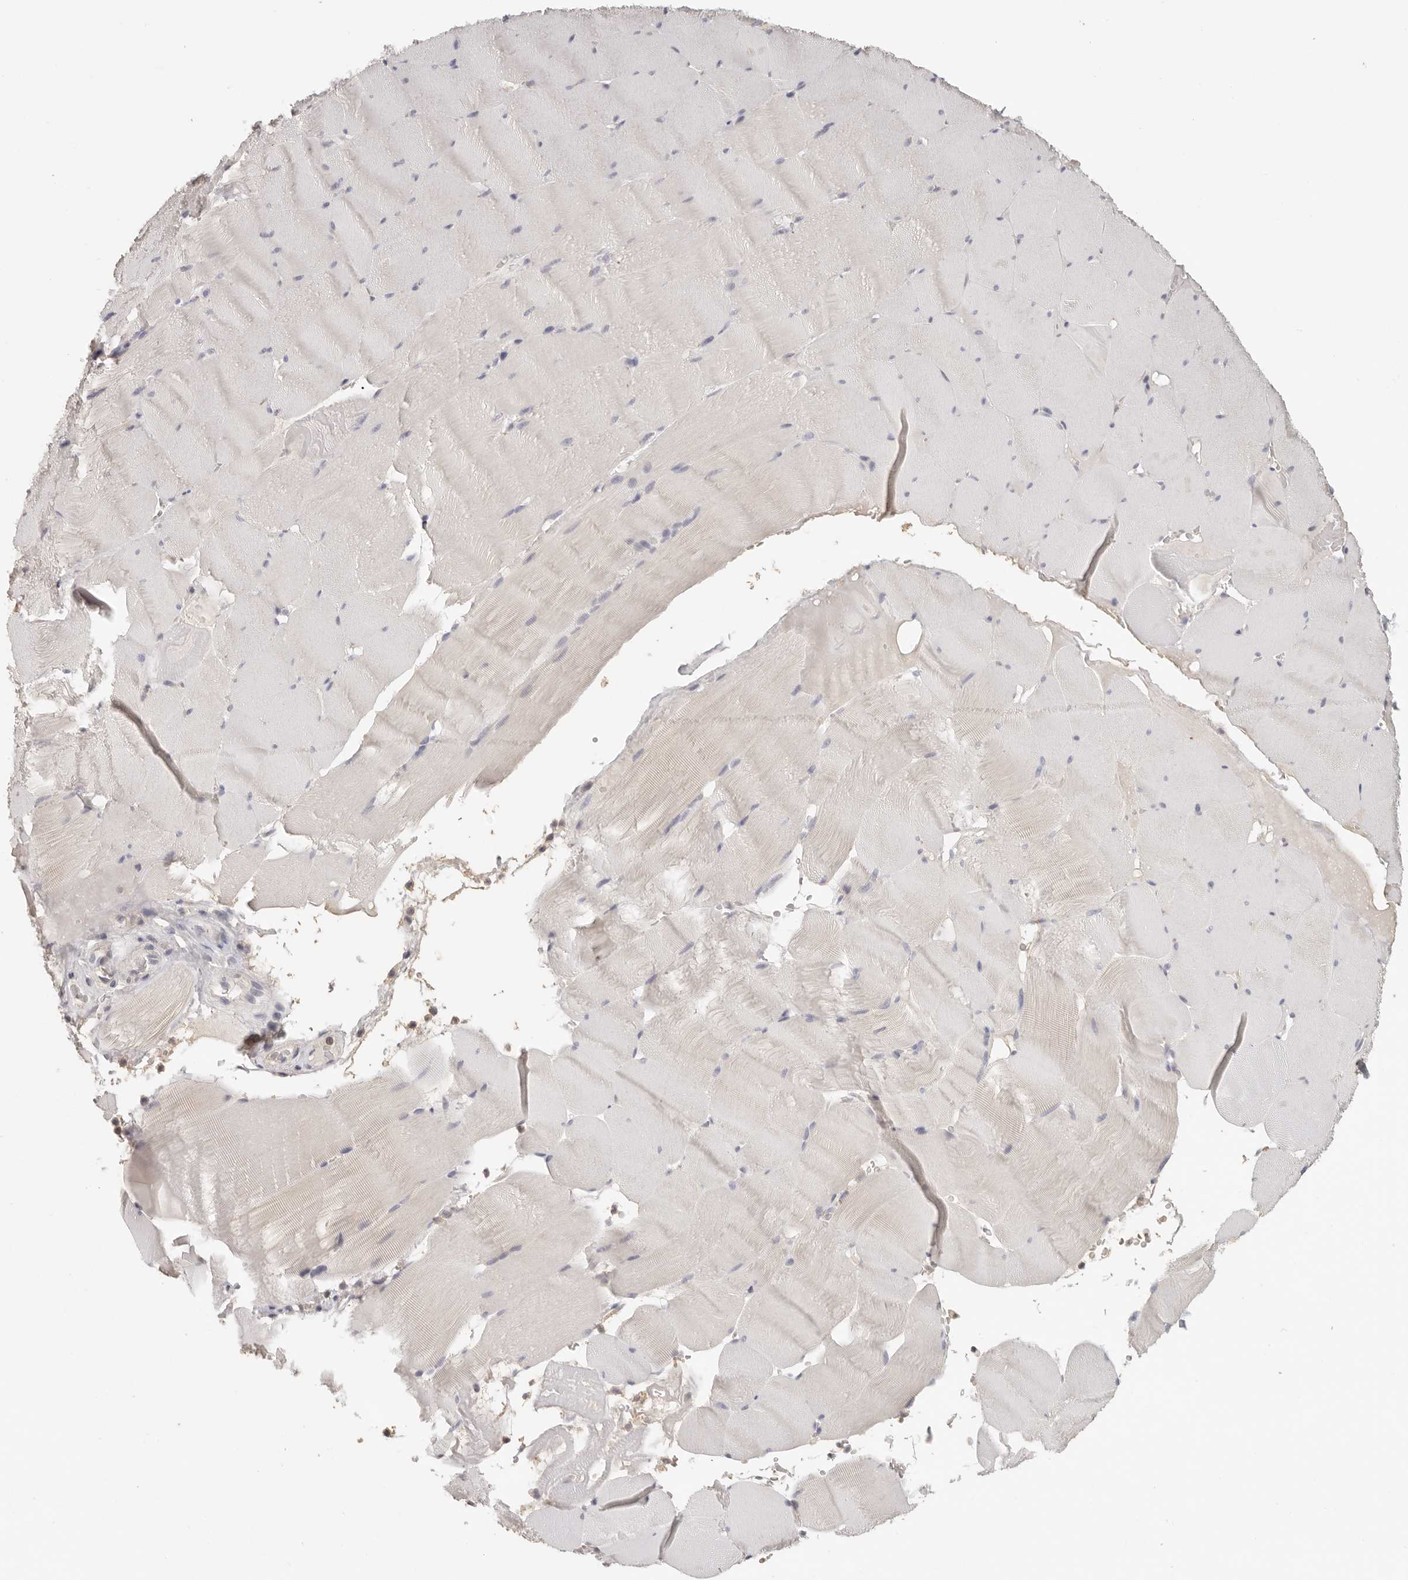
{"staining": {"intensity": "negative", "quantity": "none", "location": "none"}, "tissue": "skeletal muscle", "cell_type": "Myocytes", "image_type": "normal", "snomed": [{"axis": "morphology", "description": "Normal tissue, NOS"}, {"axis": "topography", "description": "Skeletal muscle"}], "caption": "The histopathology image shows no significant expression in myocytes of skeletal muscle.", "gene": "CSK", "patient": {"sex": "male", "age": 62}}